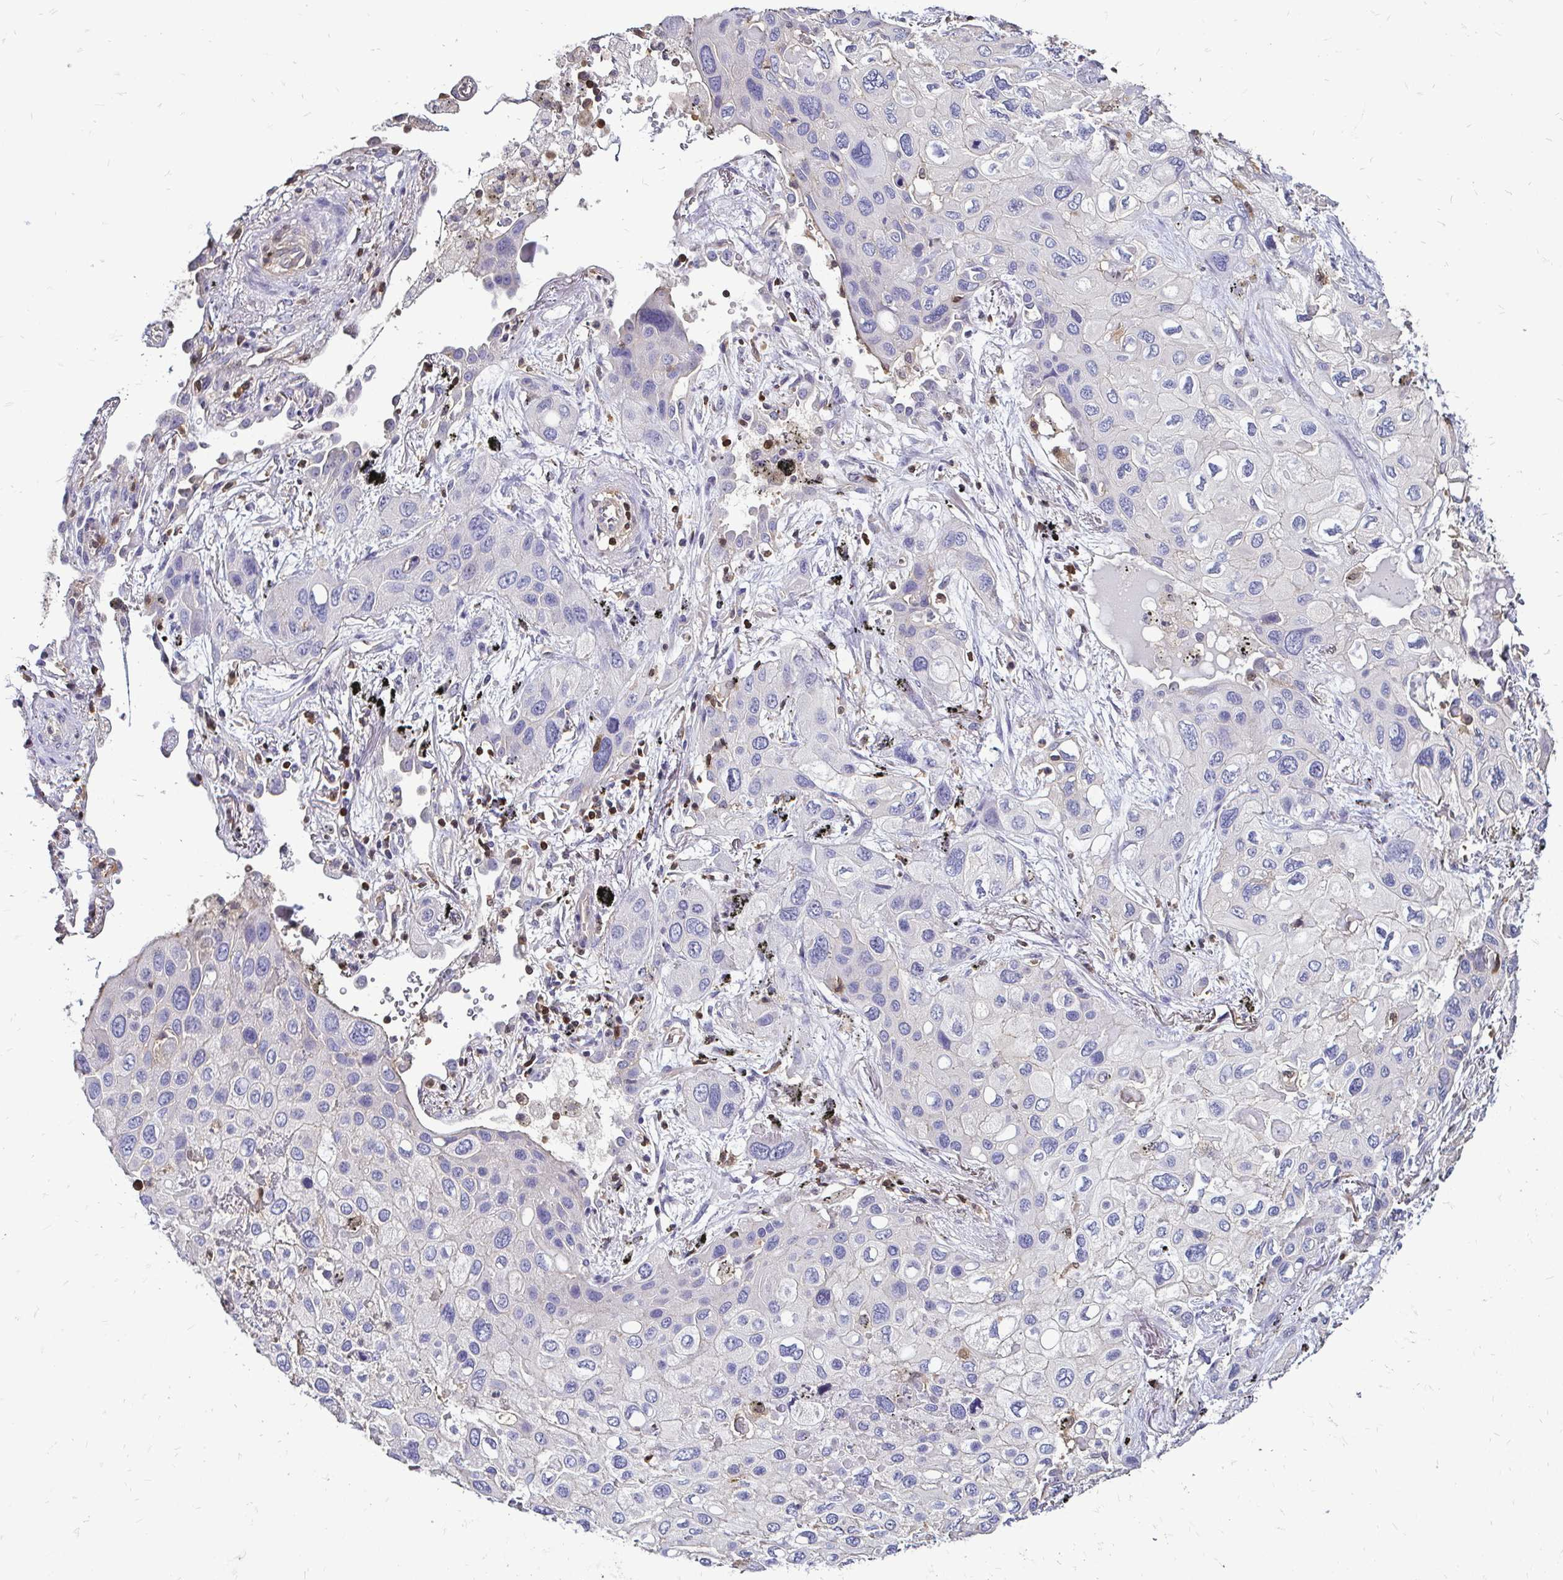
{"staining": {"intensity": "negative", "quantity": "none", "location": "none"}, "tissue": "lung cancer", "cell_type": "Tumor cells", "image_type": "cancer", "snomed": [{"axis": "morphology", "description": "Squamous cell carcinoma, NOS"}, {"axis": "morphology", "description": "Squamous cell carcinoma, metastatic, NOS"}, {"axis": "topography", "description": "Lung"}], "caption": "Protein analysis of lung cancer displays no significant staining in tumor cells.", "gene": "ZFP1", "patient": {"sex": "male", "age": 59}}